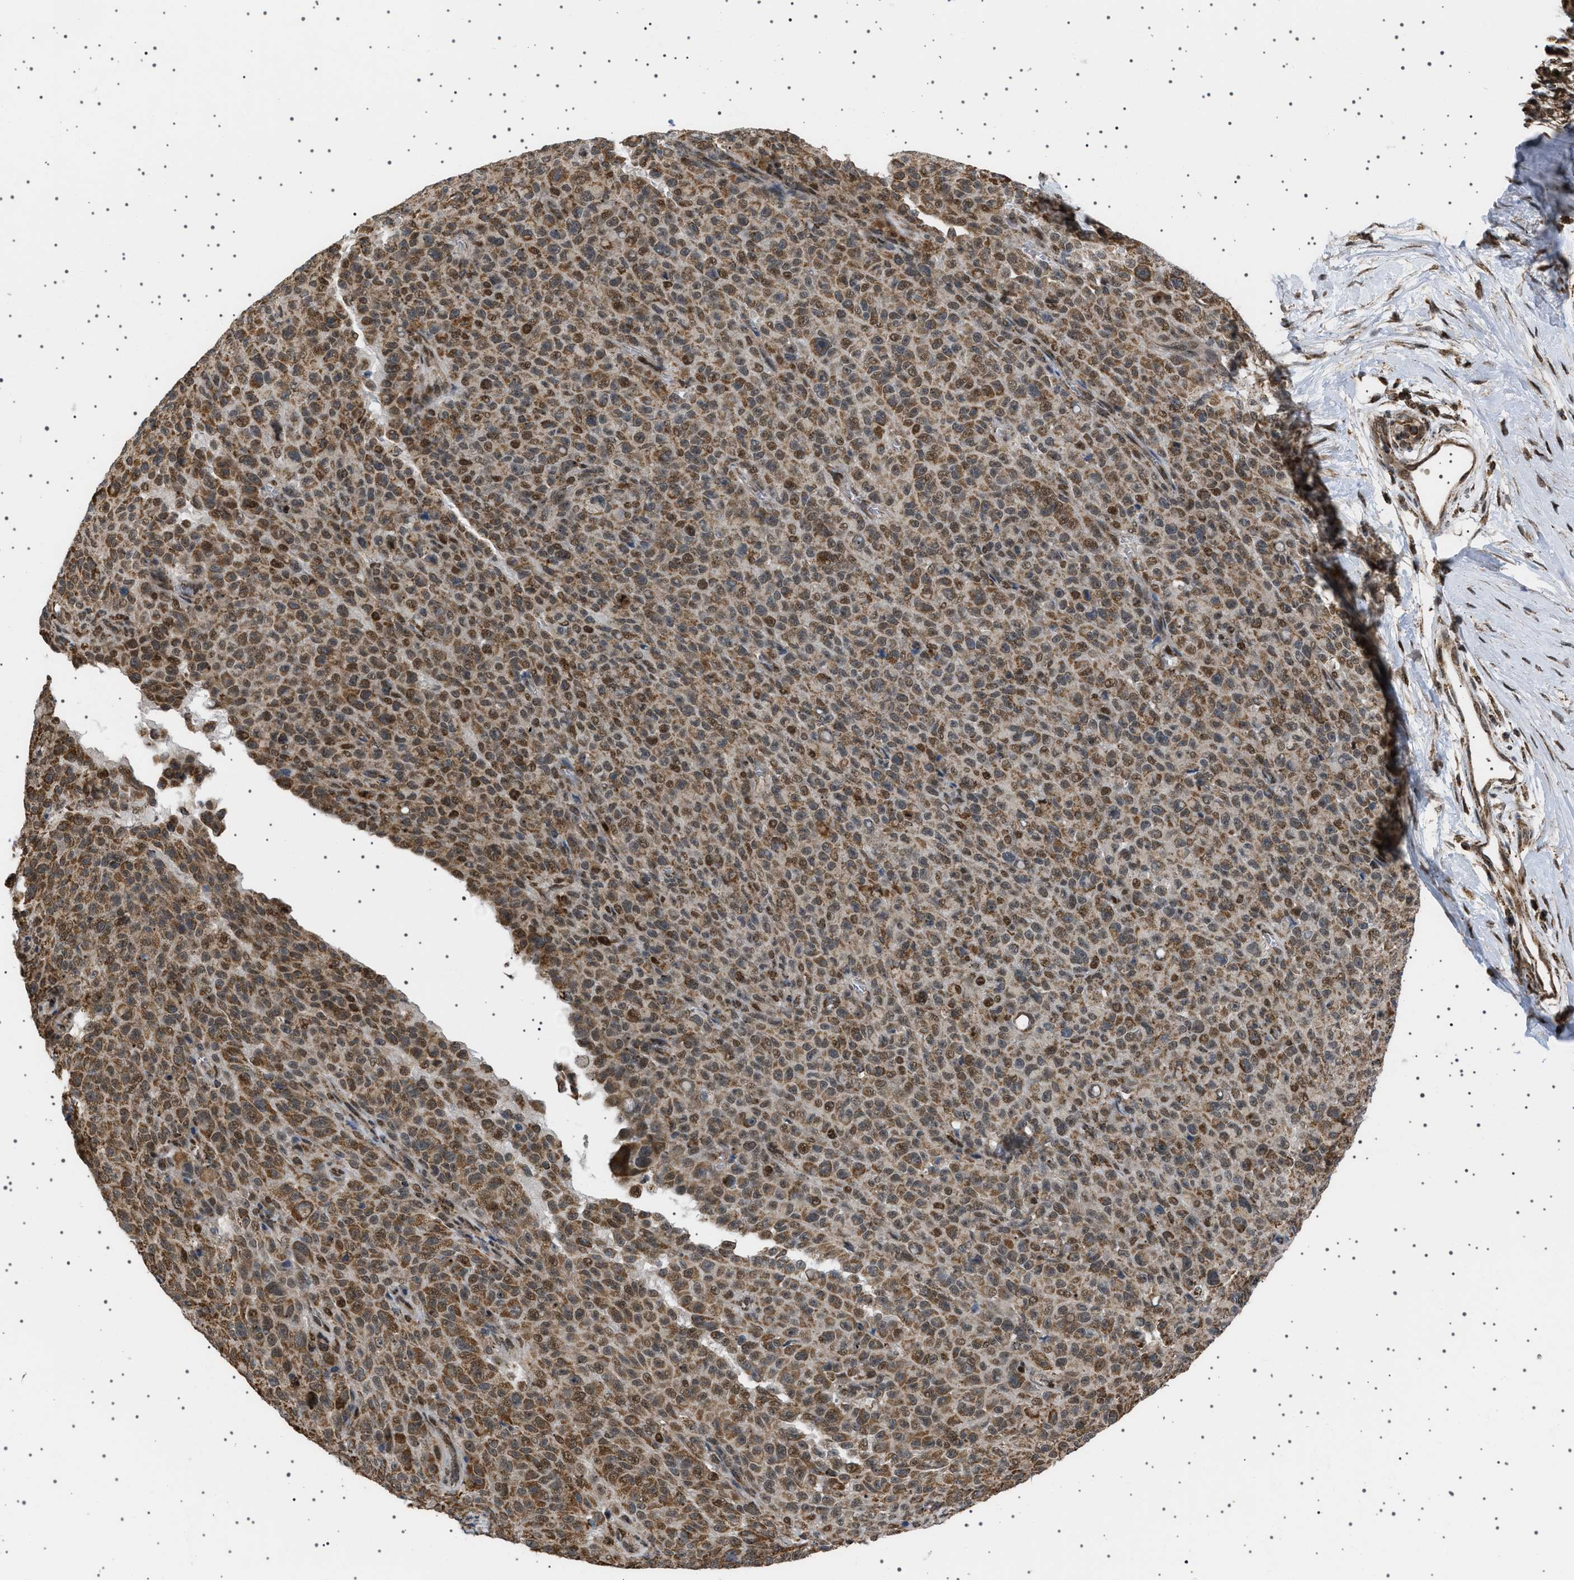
{"staining": {"intensity": "moderate", "quantity": ">75%", "location": "cytoplasmic/membranous,nuclear"}, "tissue": "melanoma", "cell_type": "Tumor cells", "image_type": "cancer", "snomed": [{"axis": "morphology", "description": "Malignant melanoma, NOS"}, {"axis": "topography", "description": "Skin"}], "caption": "Immunohistochemistry (IHC) image of neoplastic tissue: malignant melanoma stained using immunohistochemistry (IHC) demonstrates medium levels of moderate protein expression localized specifically in the cytoplasmic/membranous and nuclear of tumor cells, appearing as a cytoplasmic/membranous and nuclear brown color.", "gene": "MELK", "patient": {"sex": "female", "age": 82}}